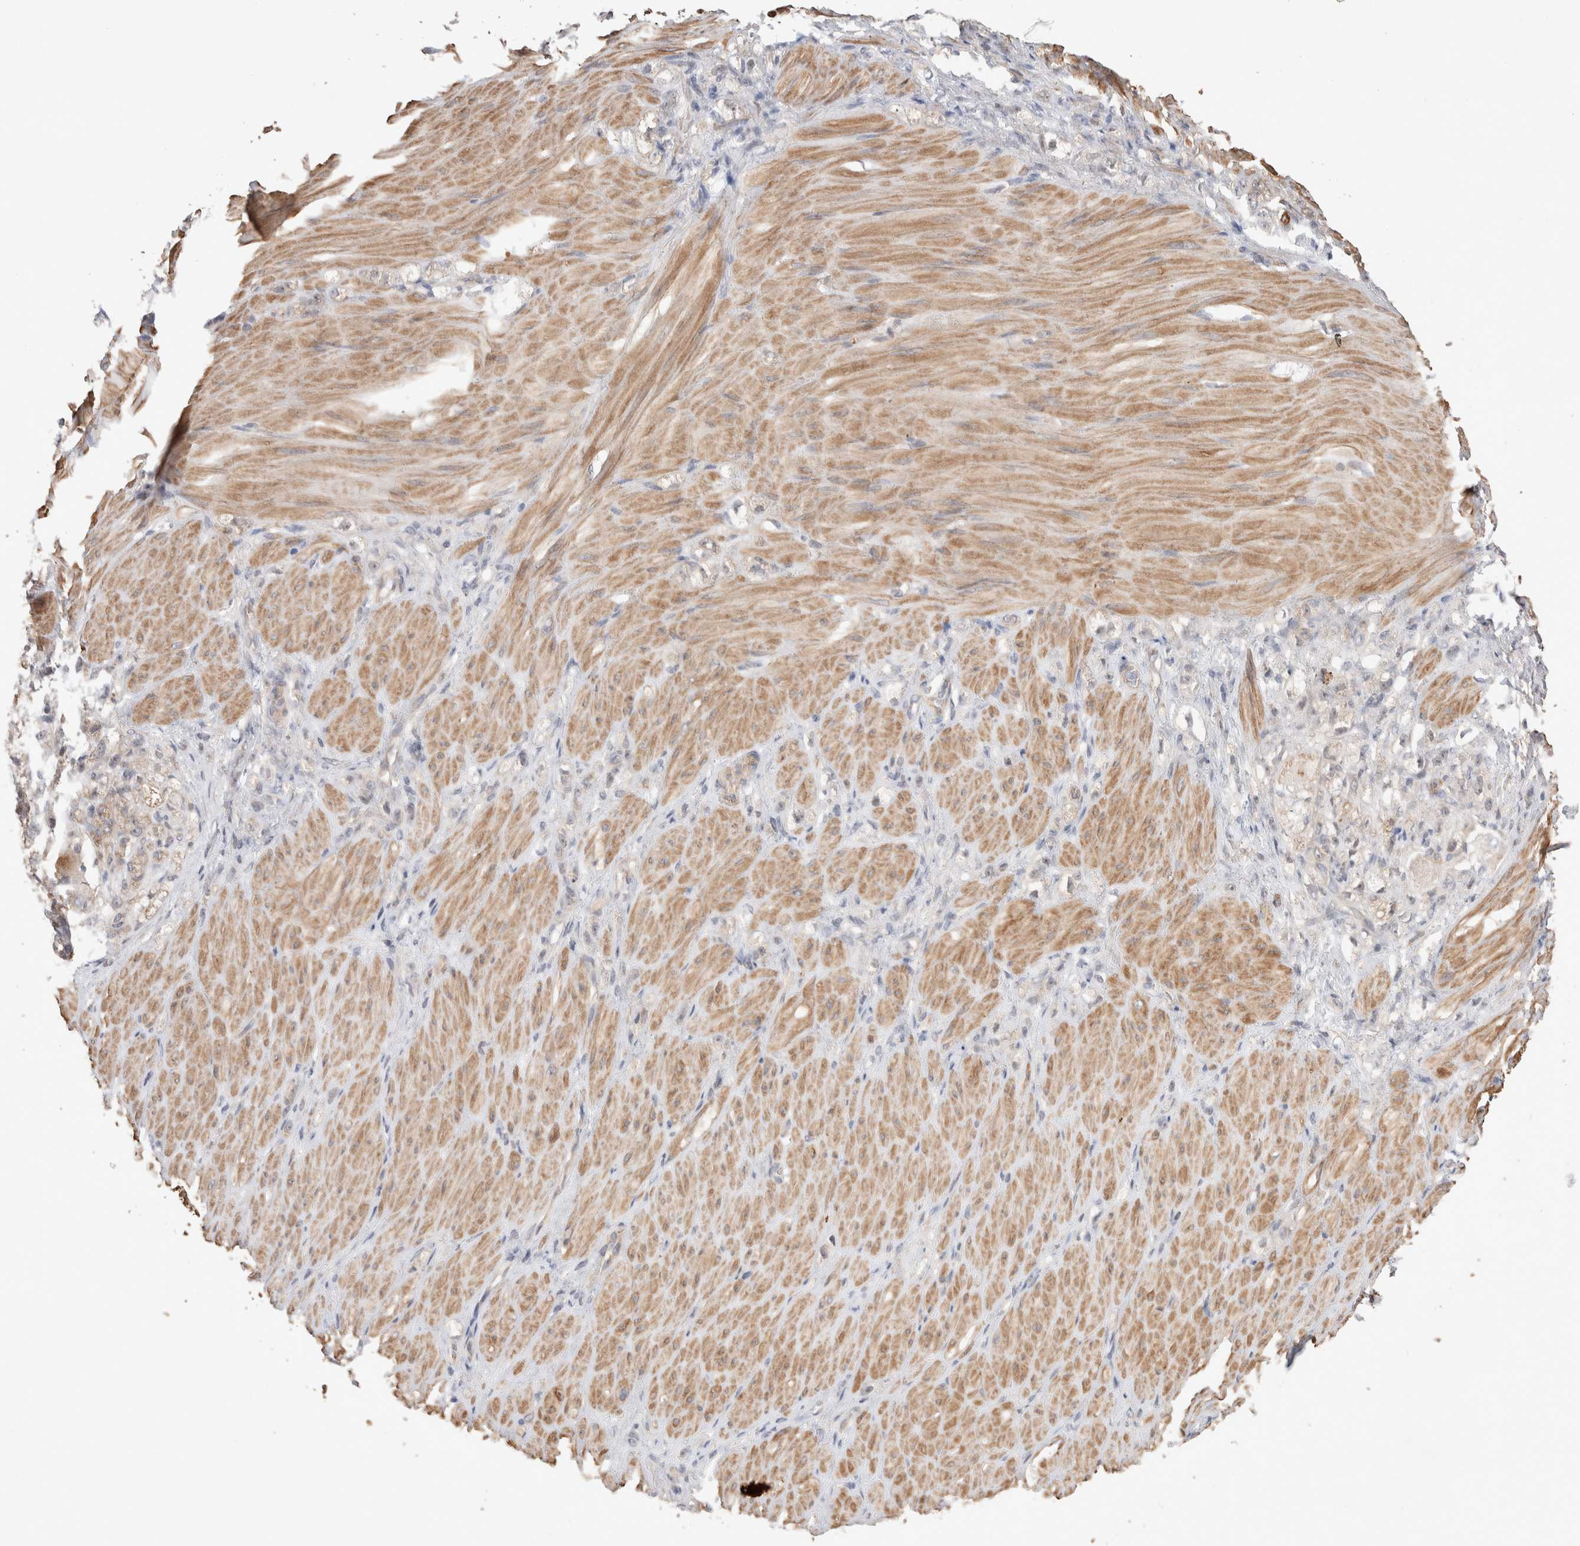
{"staining": {"intensity": "weak", "quantity": "<25%", "location": "cytoplasmic/membranous"}, "tissue": "stomach cancer", "cell_type": "Tumor cells", "image_type": "cancer", "snomed": [{"axis": "morphology", "description": "Normal tissue, NOS"}, {"axis": "morphology", "description": "Adenocarcinoma, NOS"}, {"axis": "topography", "description": "Stomach"}], "caption": "DAB (3,3'-diaminobenzidine) immunohistochemical staining of stomach cancer displays no significant staining in tumor cells.", "gene": "ZNF704", "patient": {"sex": "male", "age": 82}}